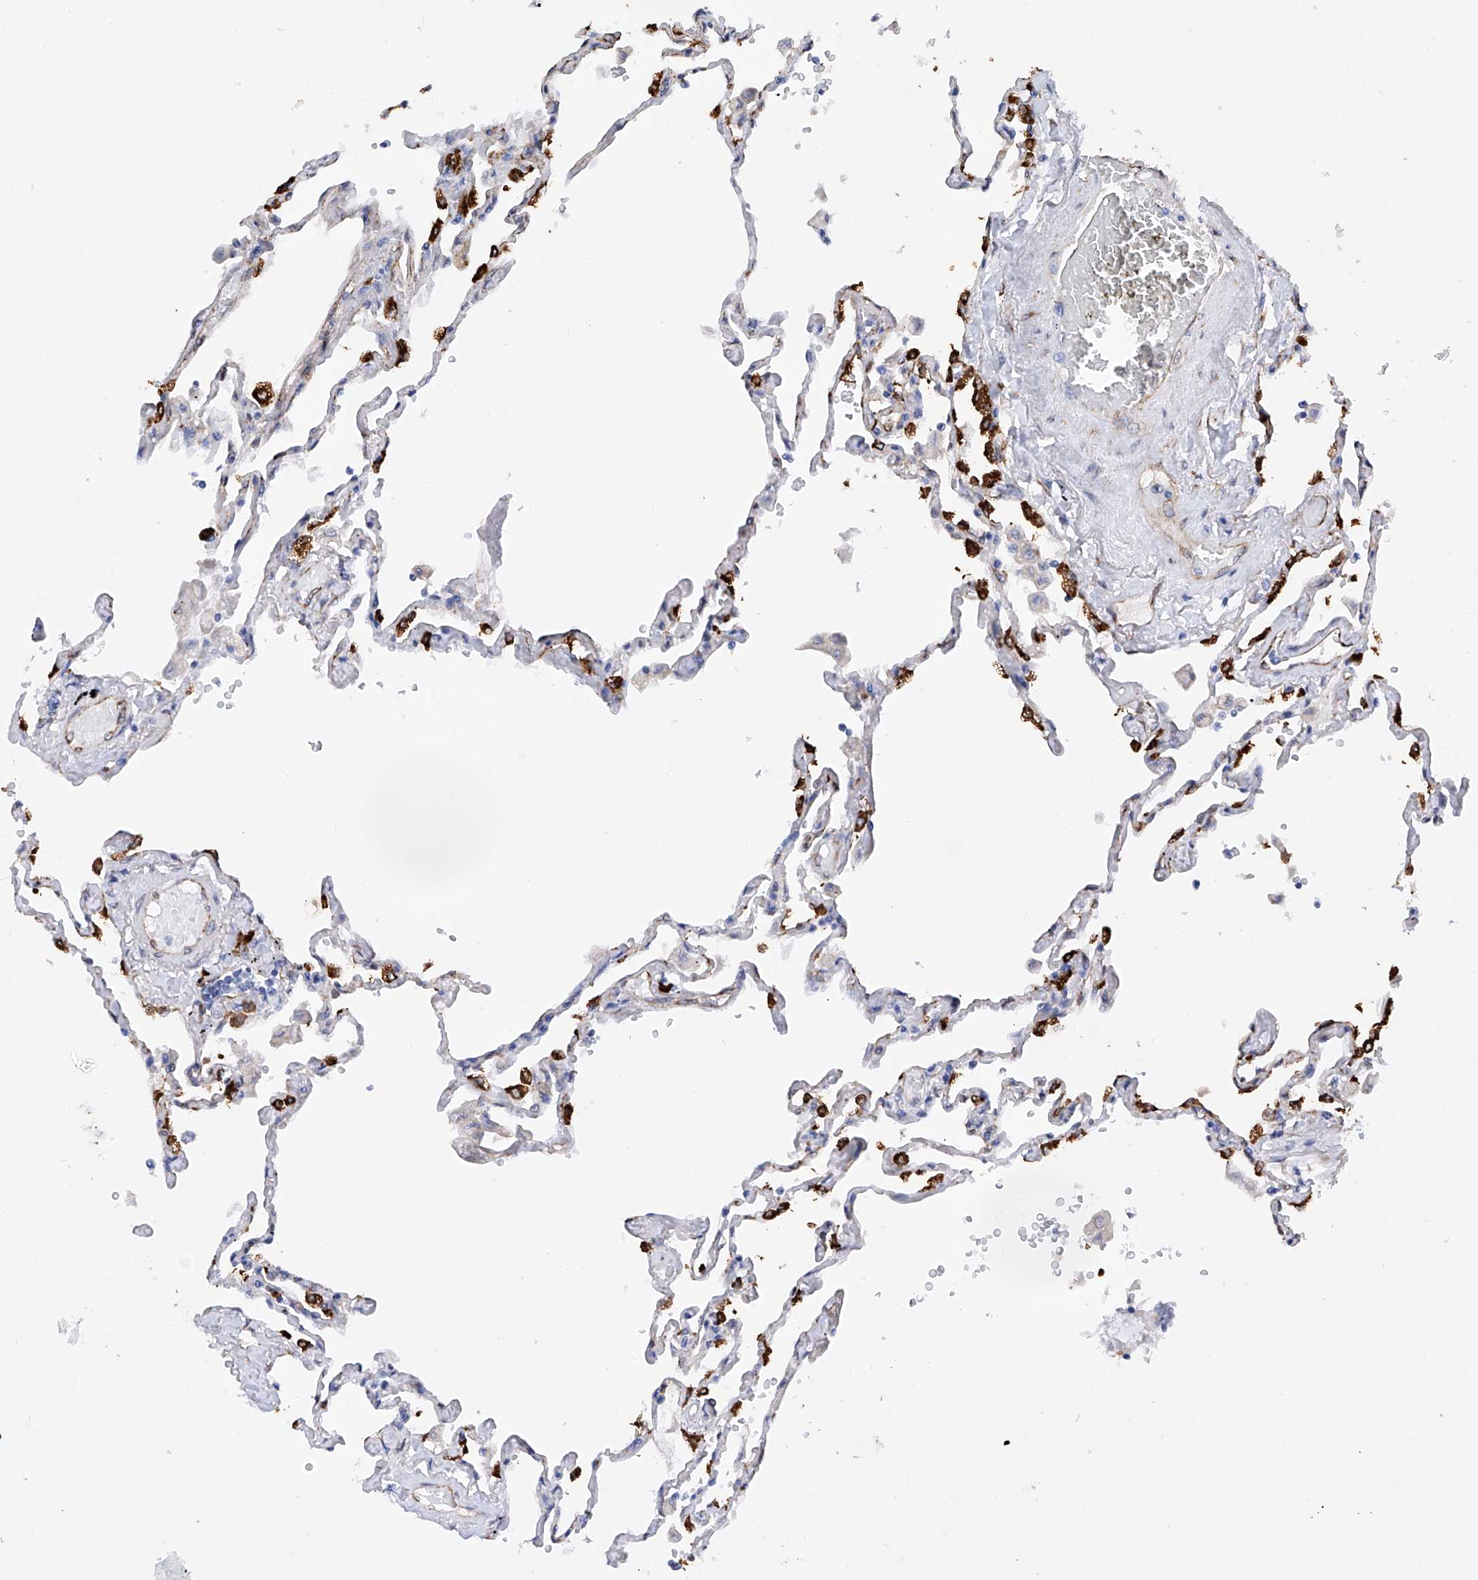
{"staining": {"intensity": "strong", "quantity": "25%-75%", "location": "cytoplasmic/membranous"}, "tissue": "lung", "cell_type": "Alveolar cells", "image_type": "normal", "snomed": [{"axis": "morphology", "description": "Normal tissue, NOS"}, {"axis": "topography", "description": "Lung"}], "caption": "The photomicrograph reveals staining of benign lung, revealing strong cytoplasmic/membranous protein expression (brown color) within alveolar cells.", "gene": "PDIA5", "patient": {"sex": "female", "age": 67}}